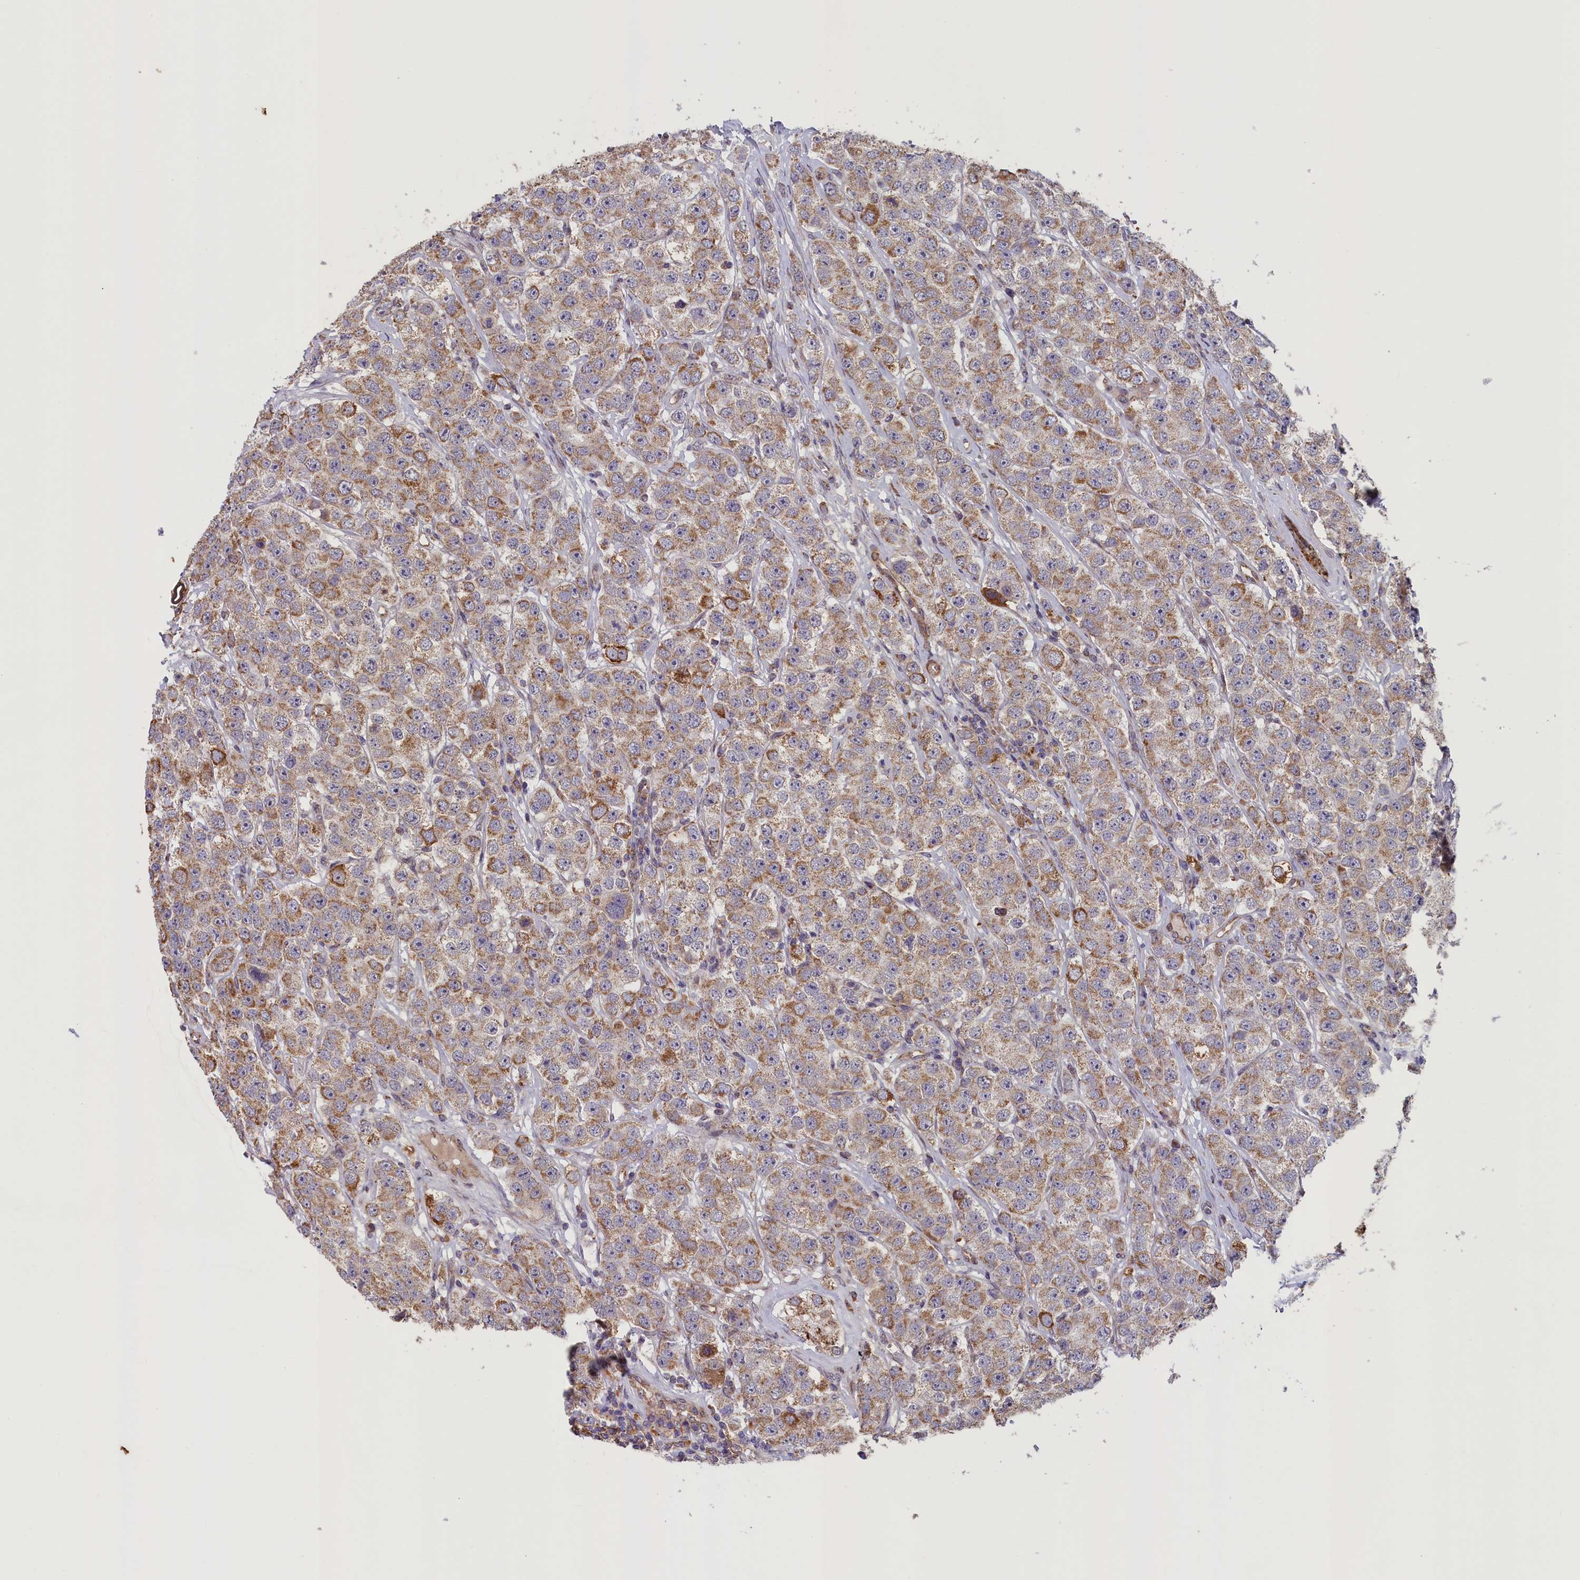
{"staining": {"intensity": "moderate", "quantity": ">75%", "location": "cytoplasmic/membranous"}, "tissue": "testis cancer", "cell_type": "Tumor cells", "image_type": "cancer", "snomed": [{"axis": "morphology", "description": "Seminoma, NOS"}, {"axis": "topography", "description": "Testis"}], "caption": "About >75% of tumor cells in human testis cancer (seminoma) exhibit moderate cytoplasmic/membranous protein positivity as visualized by brown immunohistochemical staining.", "gene": "ACAD8", "patient": {"sex": "male", "age": 28}}